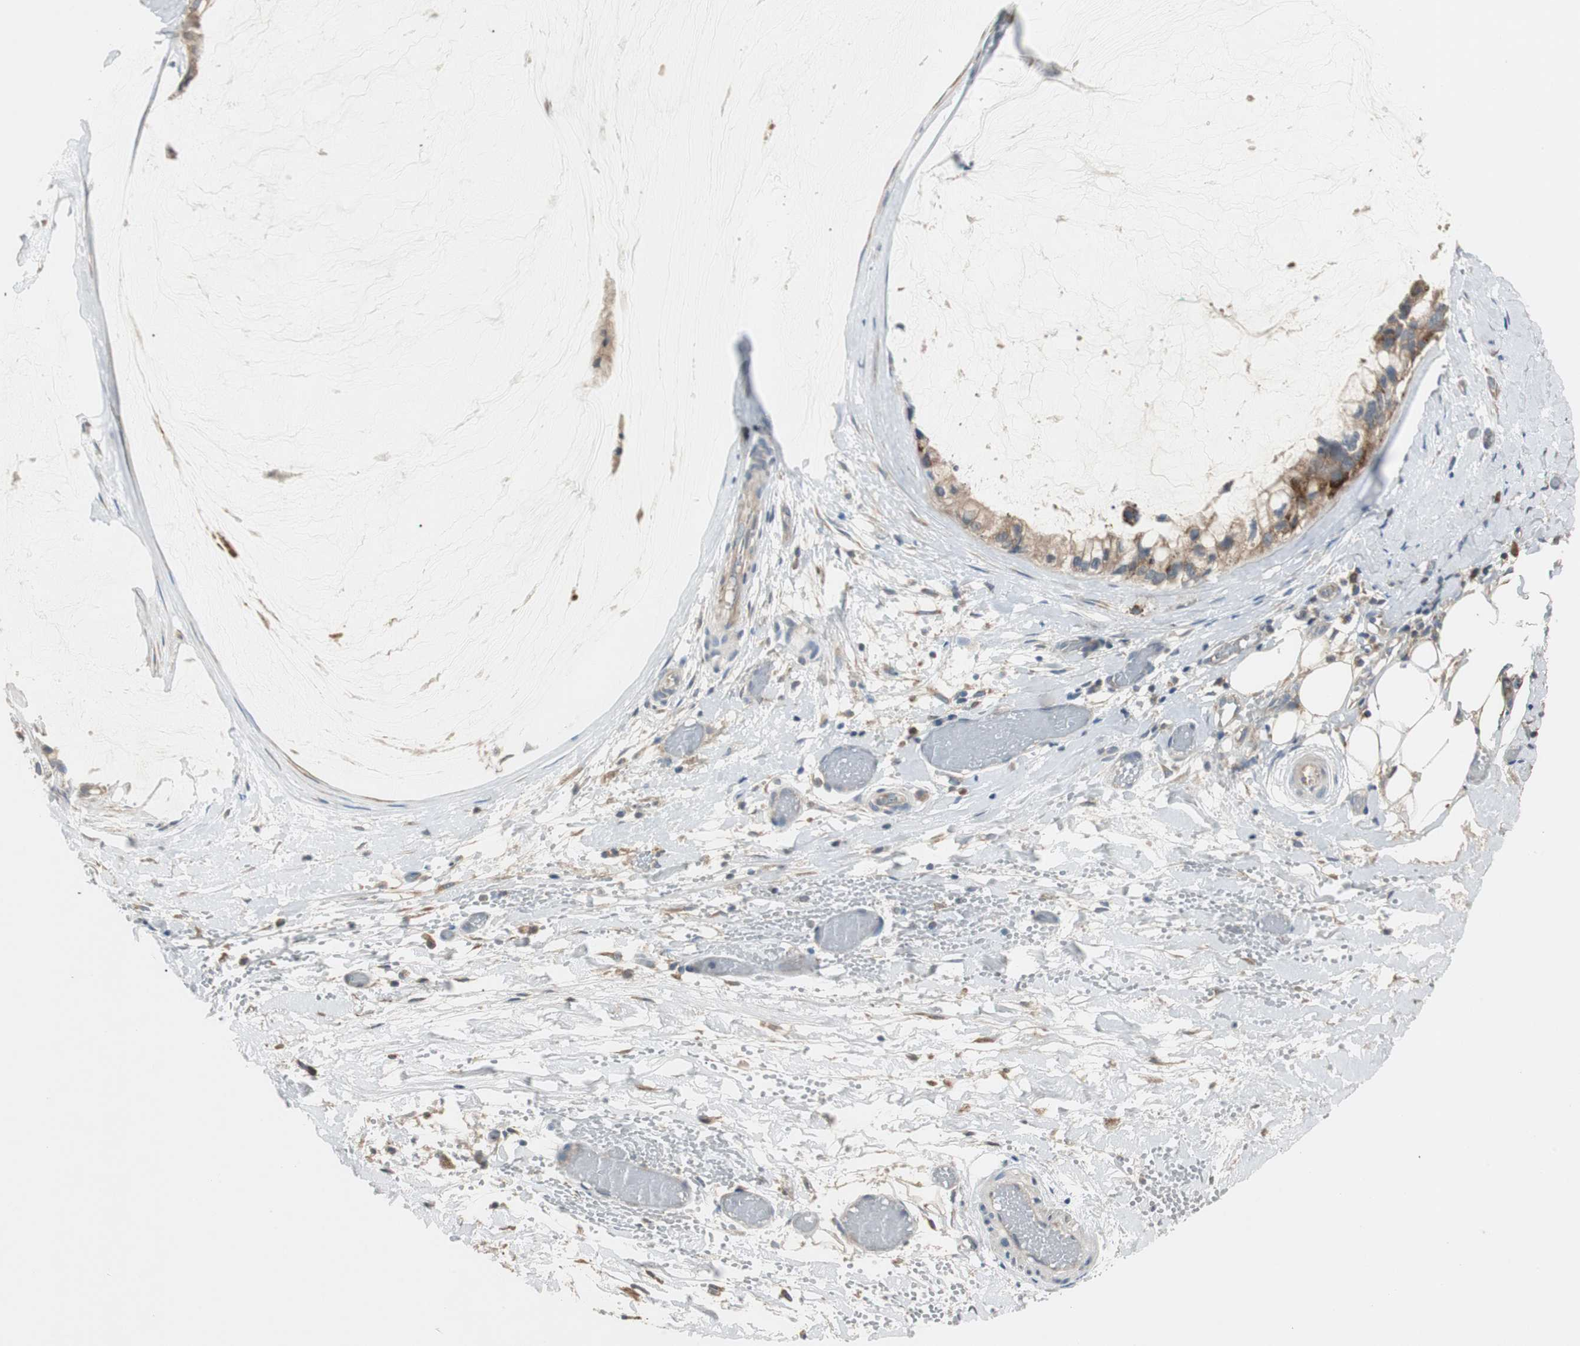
{"staining": {"intensity": "moderate", "quantity": ">75%", "location": "cytoplasmic/membranous"}, "tissue": "ovarian cancer", "cell_type": "Tumor cells", "image_type": "cancer", "snomed": [{"axis": "morphology", "description": "Cystadenocarcinoma, mucinous, NOS"}, {"axis": "topography", "description": "Ovary"}], "caption": "IHC histopathology image of neoplastic tissue: mucinous cystadenocarcinoma (ovarian) stained using immunohistochemistry demonstrates medium levels of moderate protein expression localized specifically in the cytoplasmic/membranous of tumor cells, appearing as a cytoplasmic/membranous brown color.", "gene": "MYT1", "patient": {"sex": "female", "age": 39}}